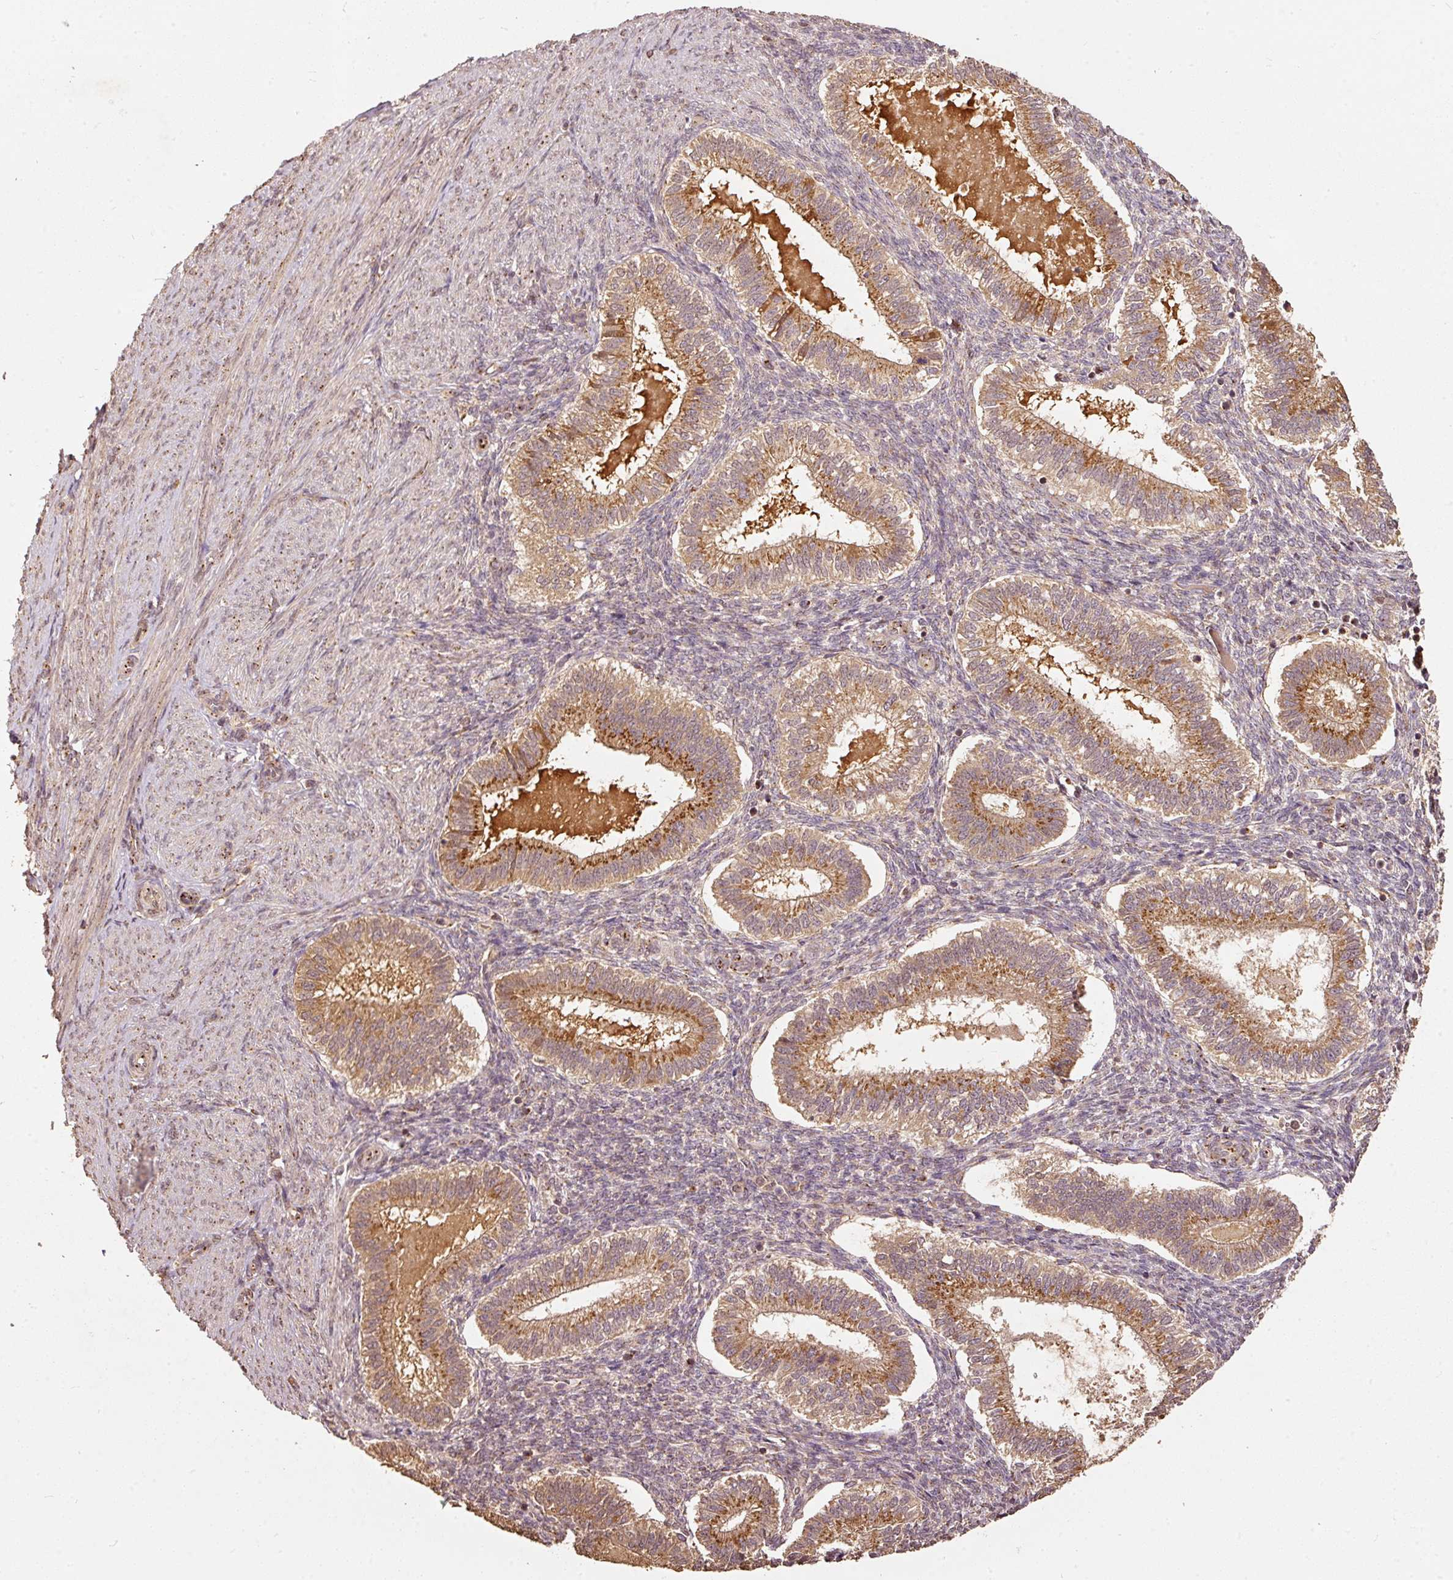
{"staining": {"intensity": "moderate", "quantity": "25%-75%", "location": "cytoplasmic/membranous"}, "tissue": "endometrium", "cell_type": "Cells in endometrial stroma", "image_type": "normal", "snomed": [{"axis": "morphology", "description": "Normal tissue, NOS"}, {"axis": "topography", "description": "Endometrium"}], "caption": "Human endometrium stained with a brown dye displays moderate cytoplasmic/membranous positive staining in approximately 25%-75% of cells in endometrial stroma.", "gene": "FUT8", "patient": {"sex": "female", "age": 25}}